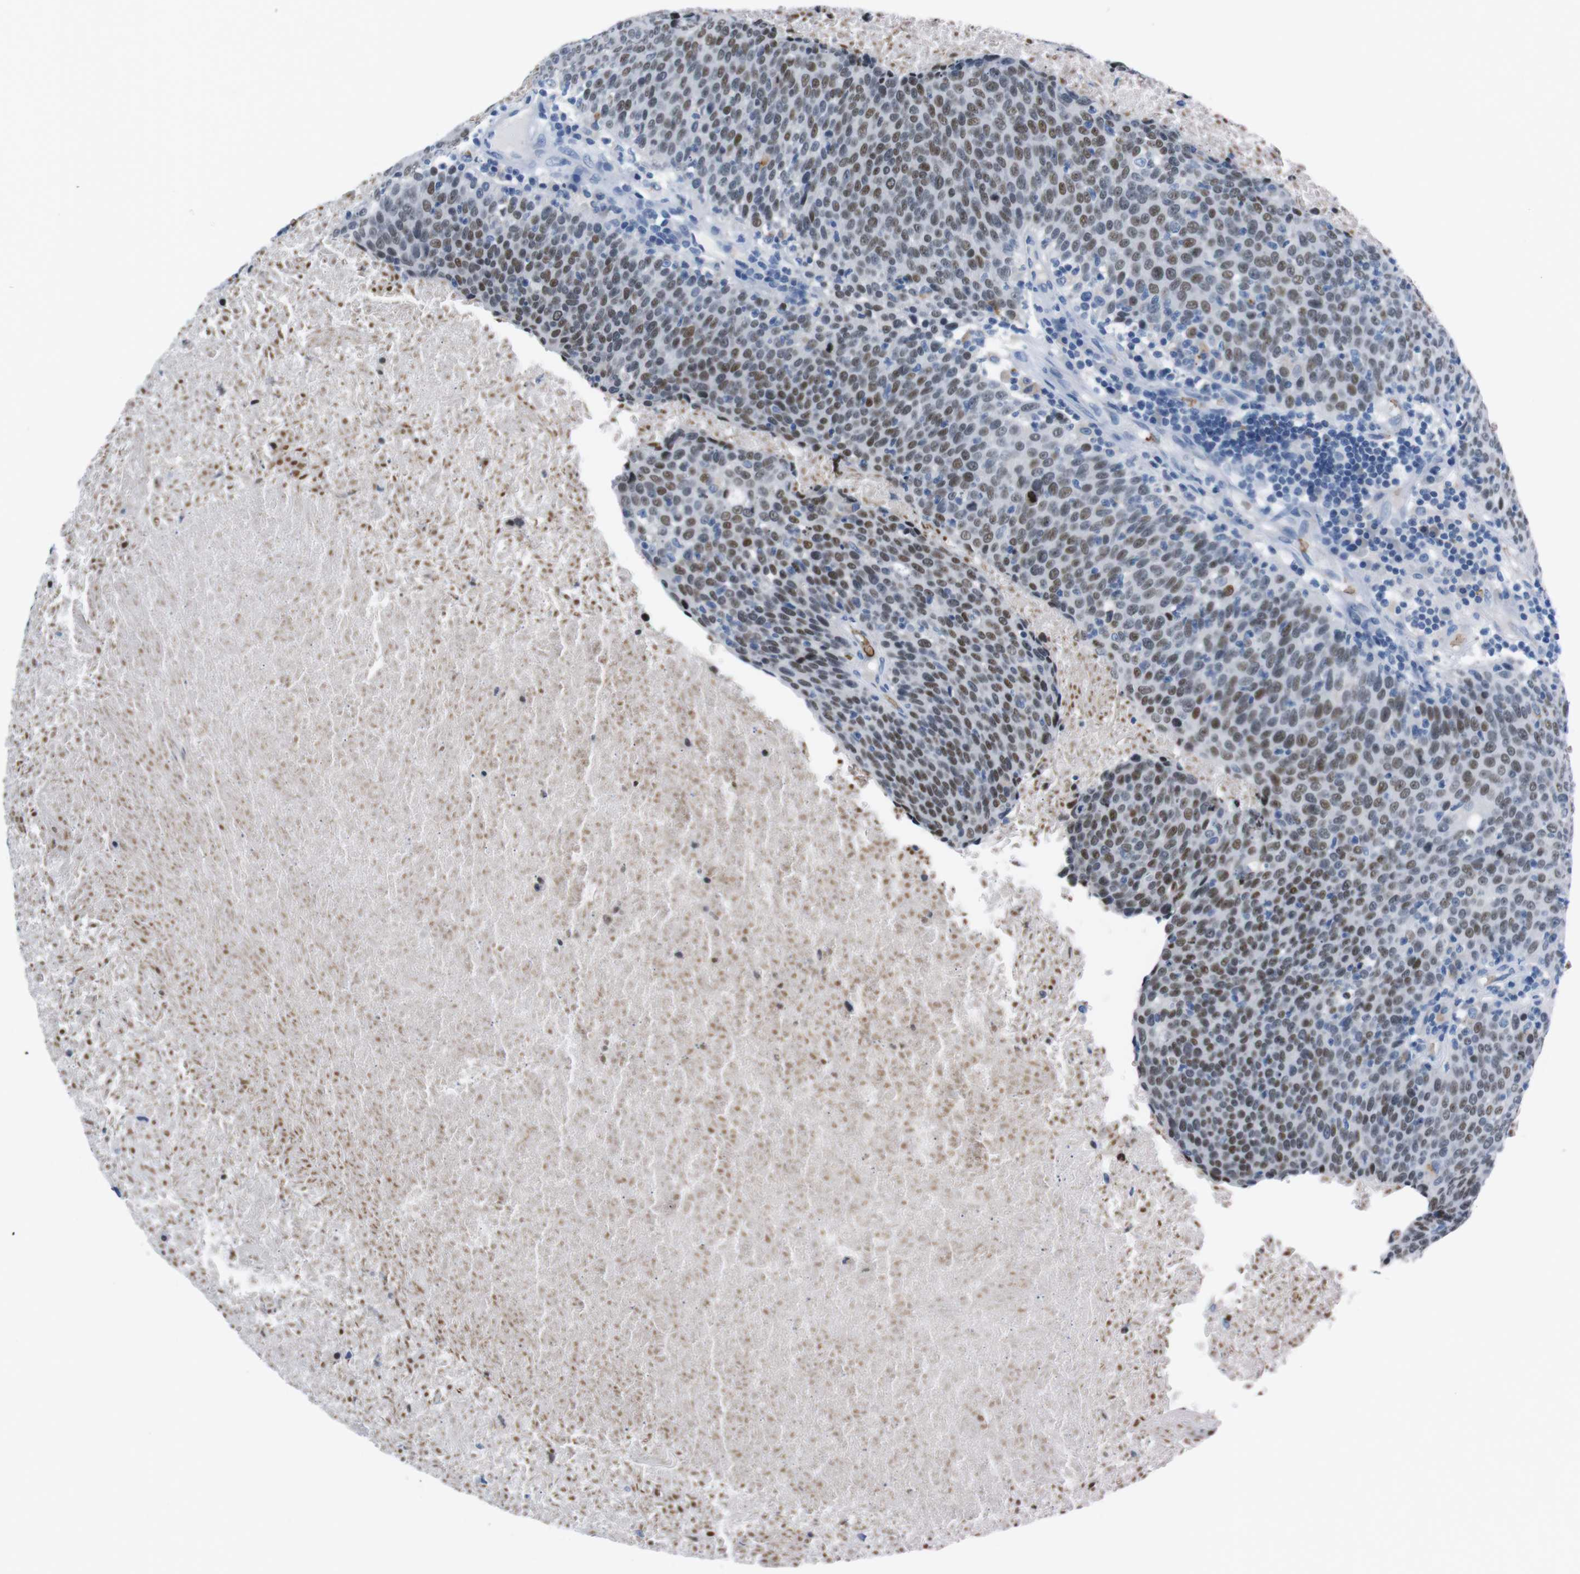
{"staining": {"intensity": "moderate", "quantity": ">75%", "location": "nuclear"}, "tissue": "head and neck cancer", "cell_type": "Tumor cells", "image_type": "cancer", "snomed": [{"axis": "morphology", "description": "Squamous cell carcinoma, NOS"}, {"axis": "morphology", "description": "Squamous cell carcinoma, metastatic, NOS"}, {"axis": "topography", "description": "Lymph node"}, {"axis": "topography", "description": "Head-Neck"}], "caption": "A photomicrograph of human head and neck cancer stained for a protein shows moderate nuclear brown staining in tumor cells.", "gene": "TFAP2C", "patient": {"sex": "male", "age": 62}}